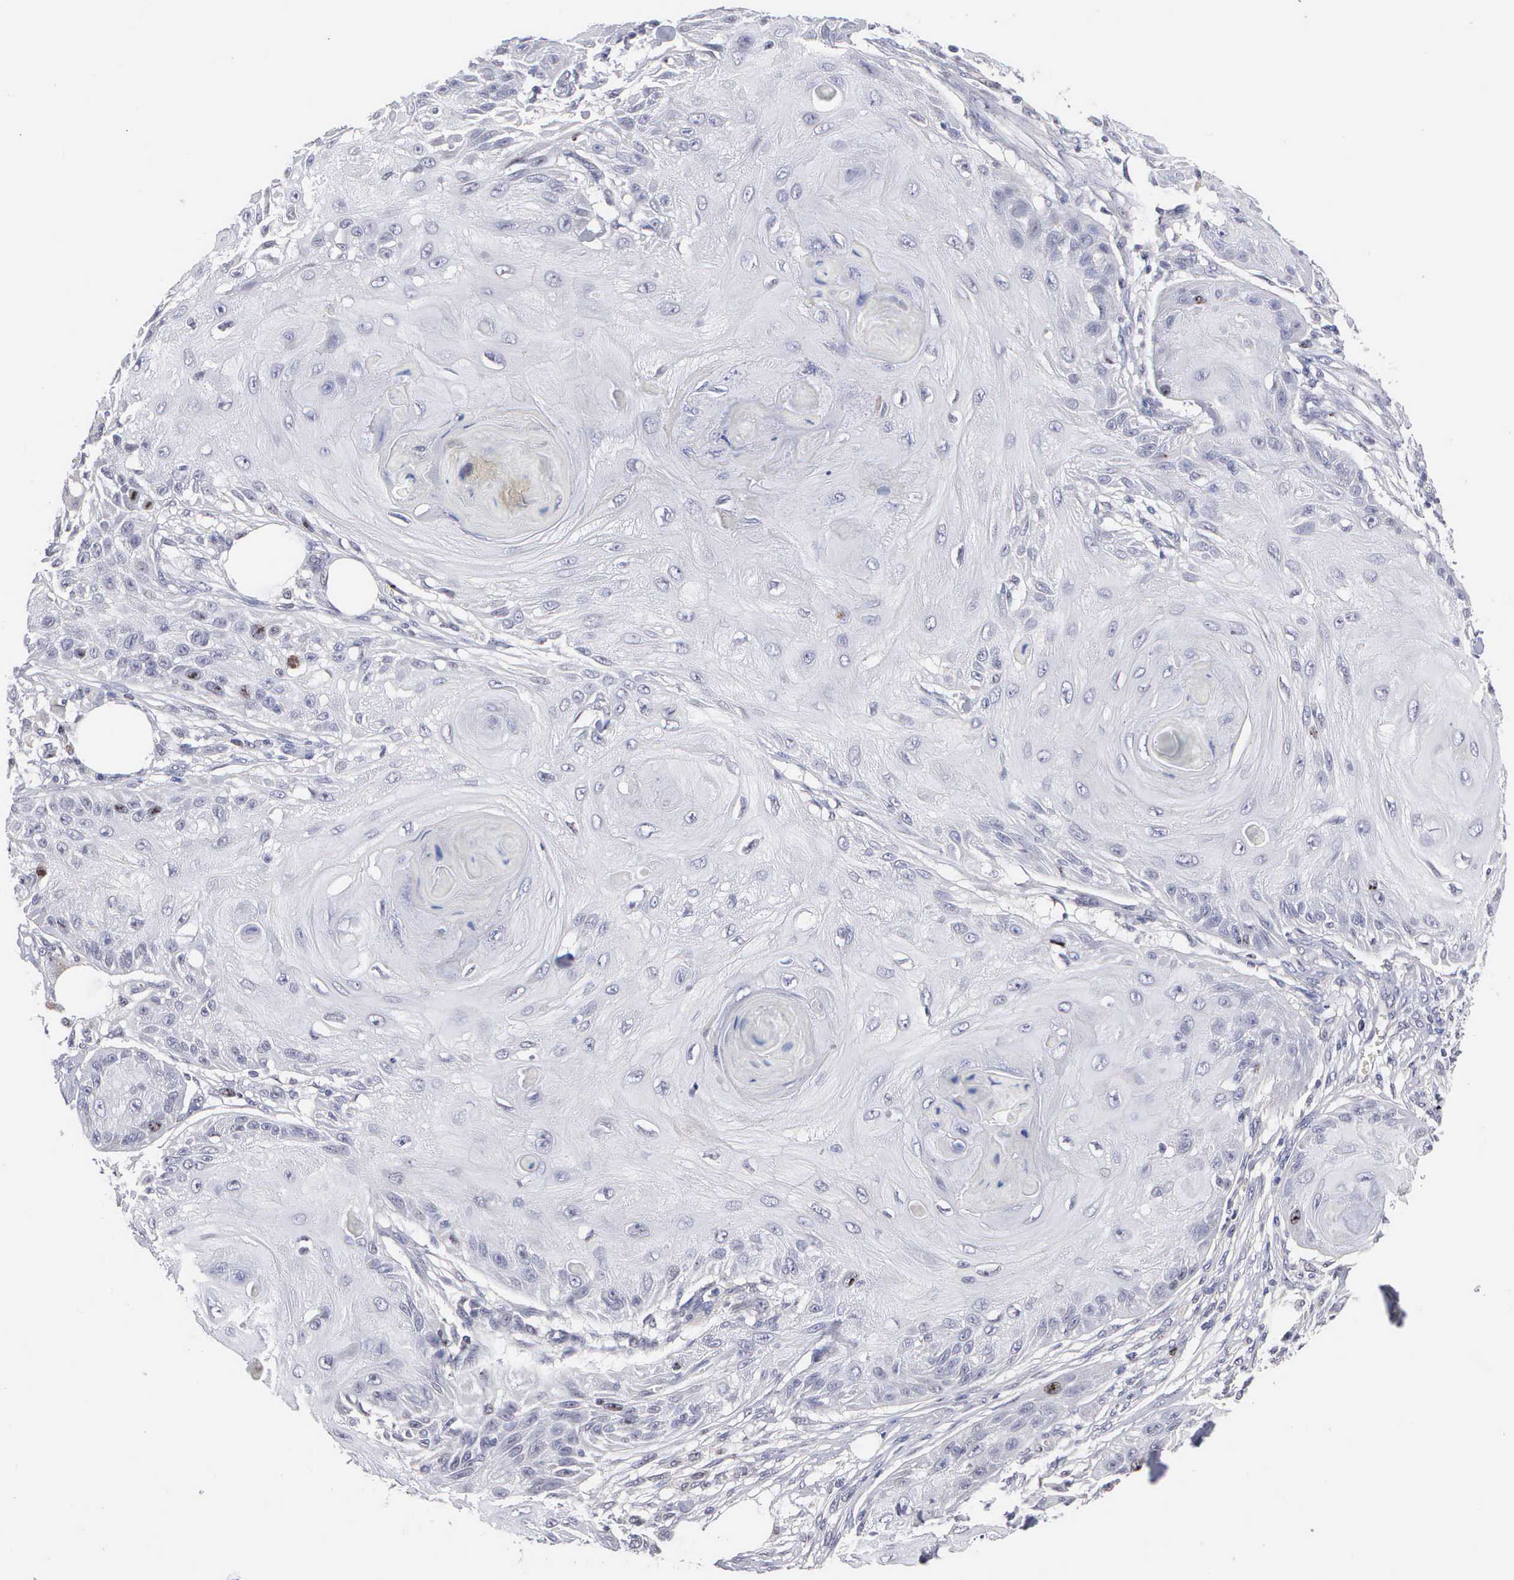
{"staining": {"intensity": "negative", "quantity": "none", "location": "none"}, "tissue": "skin cancer", "cell_type": "Tumor cells", "image_type": "cancer", "snomed": [{"axis": "morphology", "description": "Squamous cell carcinoma, NOS"}, {"axis": "topography", "description": "Skin"}], "caption": "IHC micrograph of skin squamous cell carcinoma stained for a protein (brown), which exhibits no positivity in tumor cells.", "gene": "KDM6A", "patient": {"sex": "female", "age": 88}}